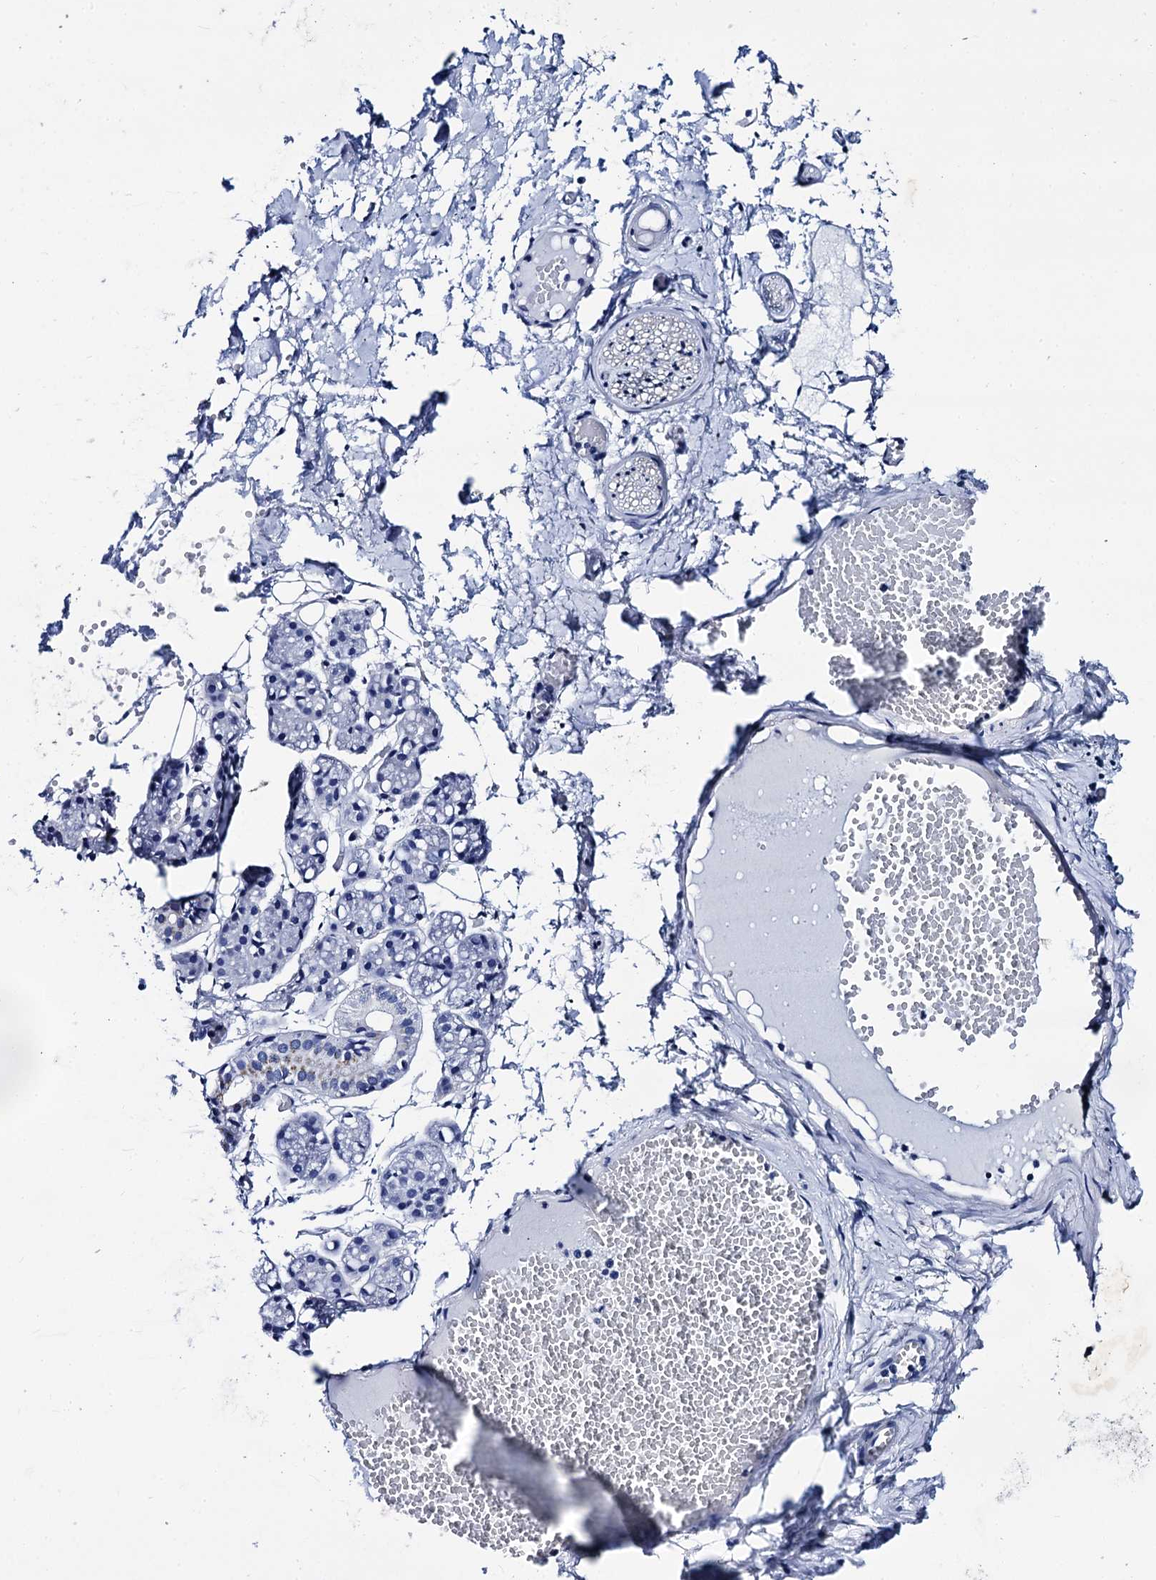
{"staining": {"intensity": "negative", "quantity": "none", "location": "none"}, "tissue": "salivary gland", "cell_type": "Glandular cells", "image_type": "normal", "snomed": [{"axis": "morphology", "description": "Normal tissue, NOS"}, {"axis": "topography", "description": "Salivary gland"}], "caption": "This micrograph is of benign salivary gland stained with IHC to label a protein in brown with the nuclei are counter-stained blue. There is no staining in glandular cells.", "gene": "MYBPC3", "patient": {"sex": "male", "age": 63}}